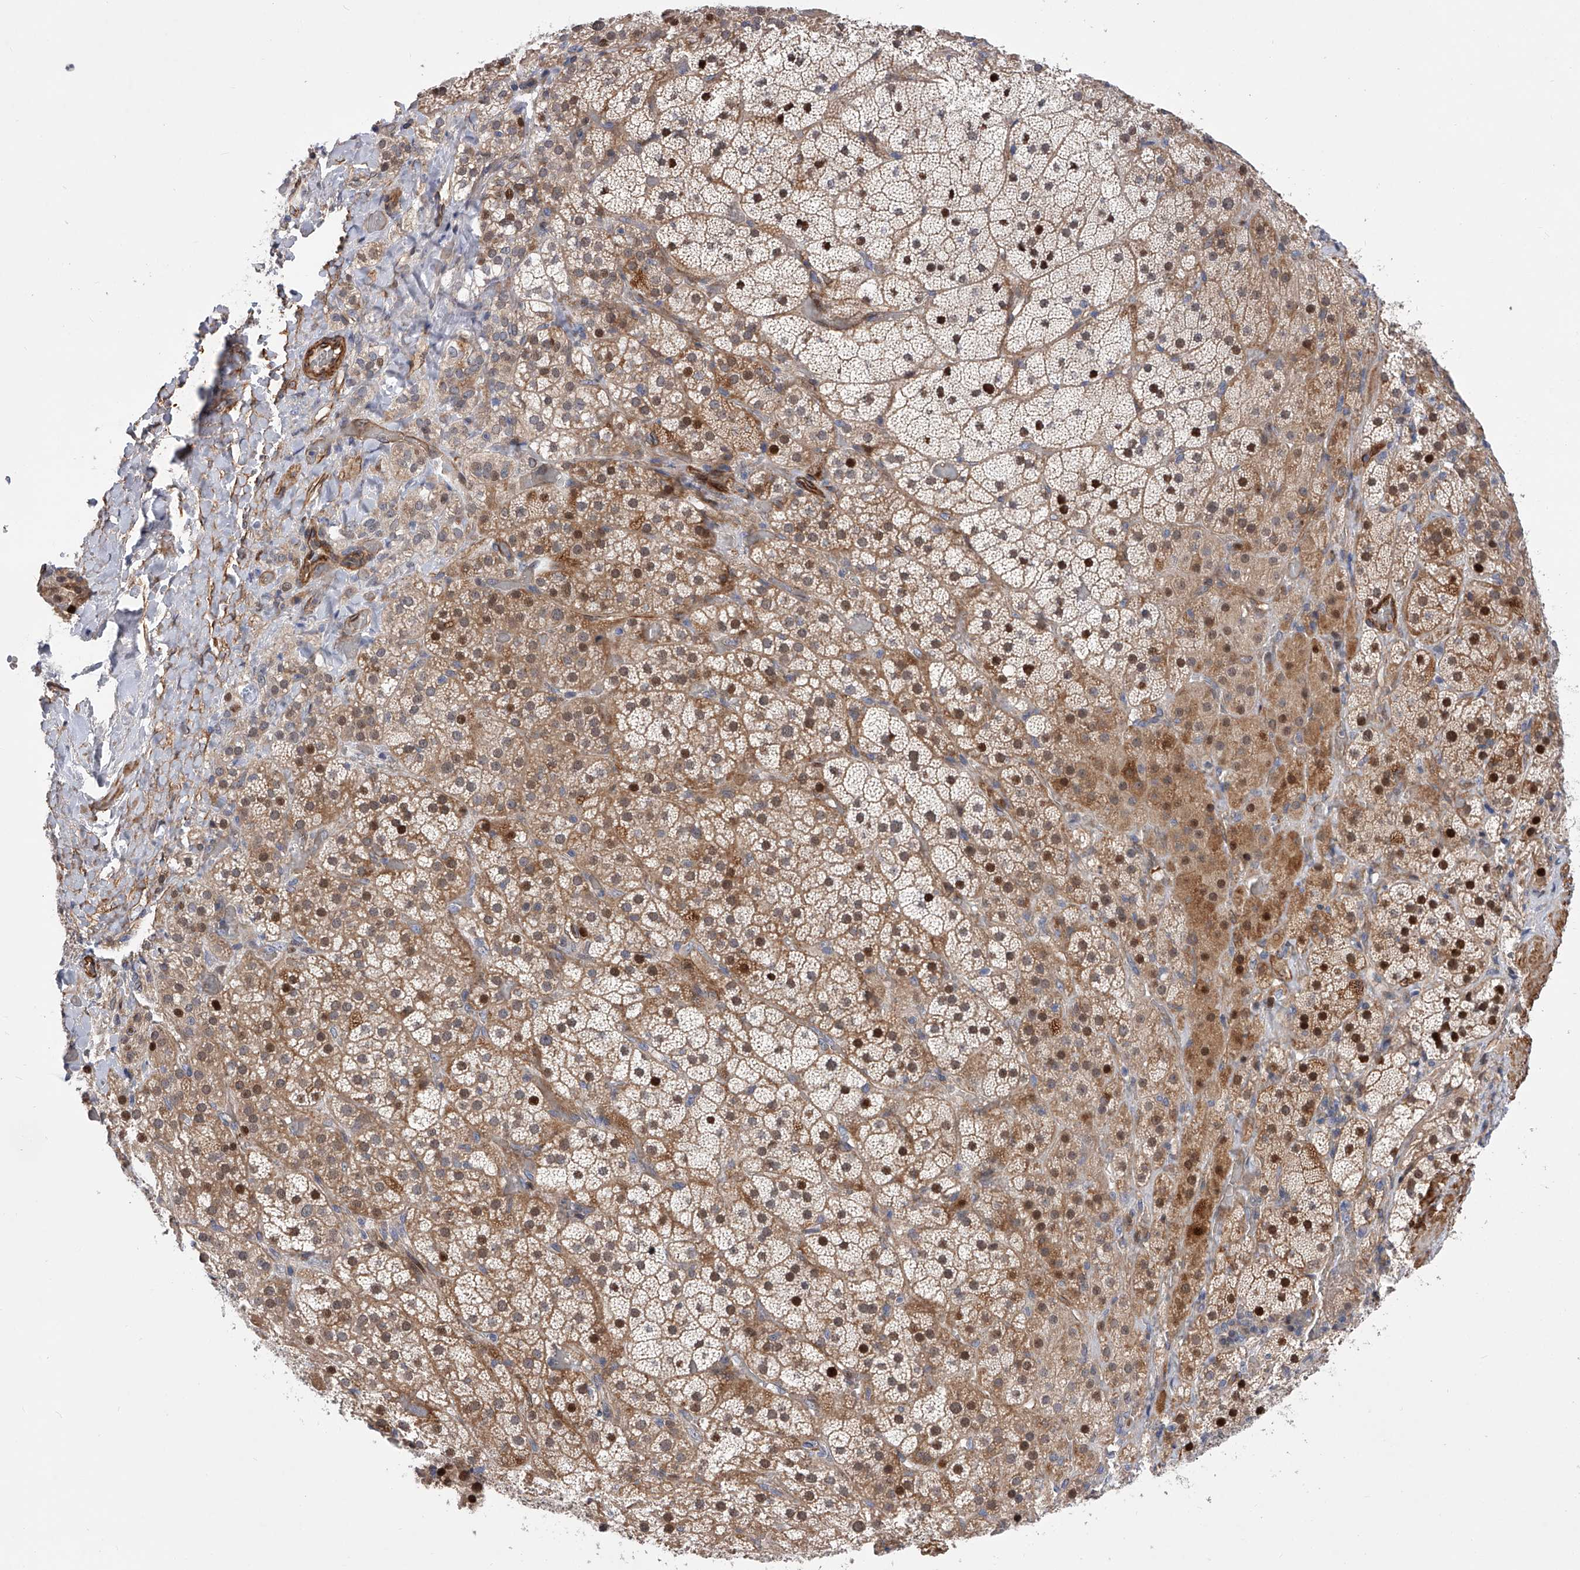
{"staining": {"intensity": "strong", "quantity": "25%-75%", "location": "cytoplasmic/membranous,nuclear"}, "tissue": "adrenal gland", "cell_type": "Glandular cells", "image_type": "normal", "snomed": [{"axis": "morphology", "description": "Normal tissue, NOS"}, {"axis": "topography", "description": "Adrenal gland"}], "caption": "Unremarkable adrenal gland reveals strong cytoplasmic/membranous,nuclear staining in about 25%-75% of glandular cells.", "gene": "PDSS2", "patient": {"sex": "male", "age": 57}}